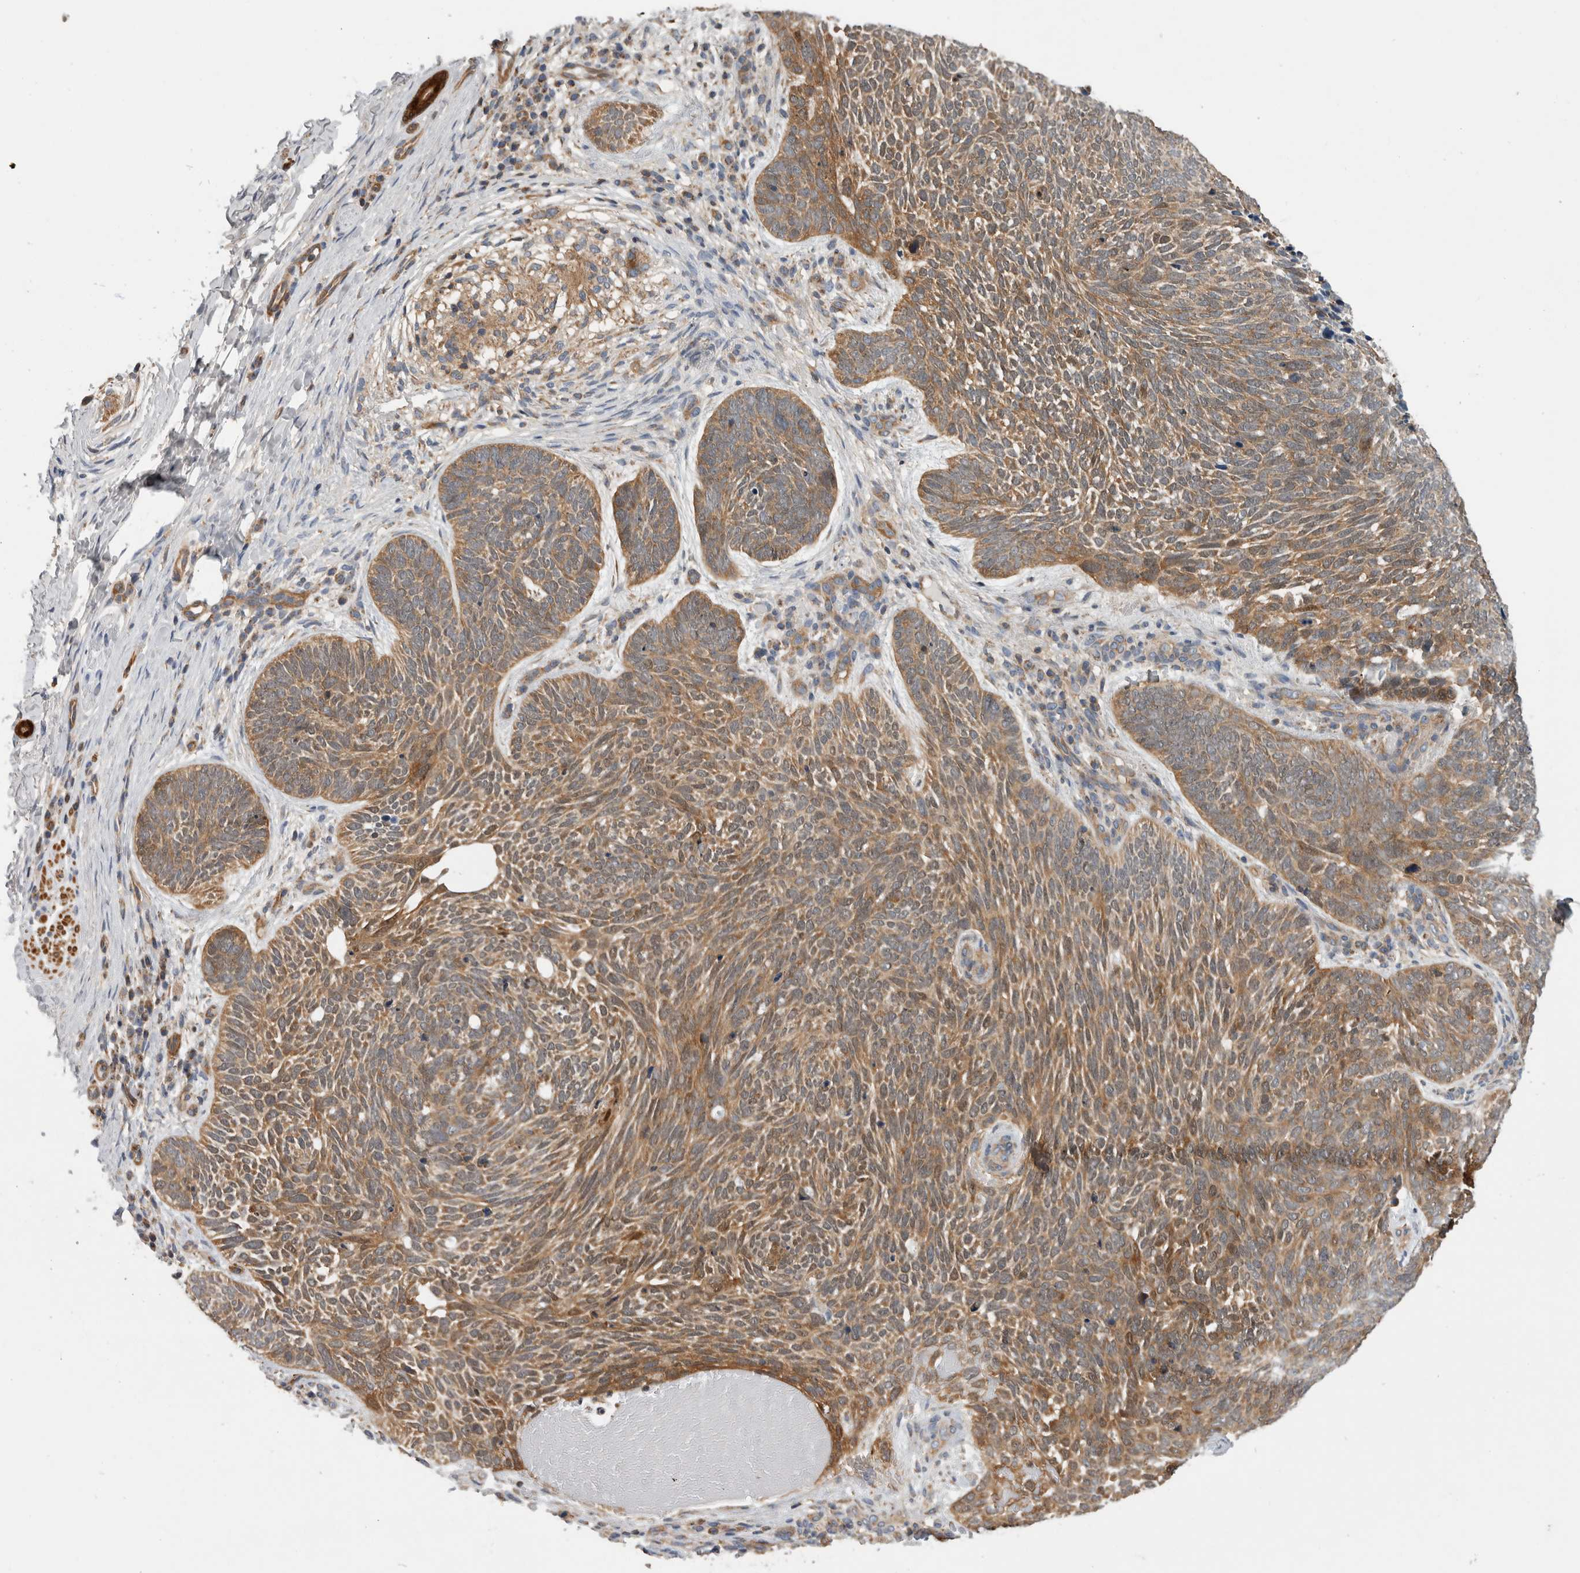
{"staining": {"intensity": "moderate", "quantity": ">75%", "location": "cytoplasmic/membranous"}, "tissue": "skin cancer", "cell_type": "Tumor cells", "image_type": "cancer", "snomed": [{"axis": "morphology", "description": "Basal cell carcinoma"}, {"axis": "topography", "description": "Skin"}], "caption": "Tumor cells show moderate cytoplasmic/membranous expression in about >75% of cells in skin basal cell carcinoma. (DAB IHC, brown staining for protein, blue staining for nuclei).", "gene": "SFXN2", "patient": {"sex": "female", "age": 85}}